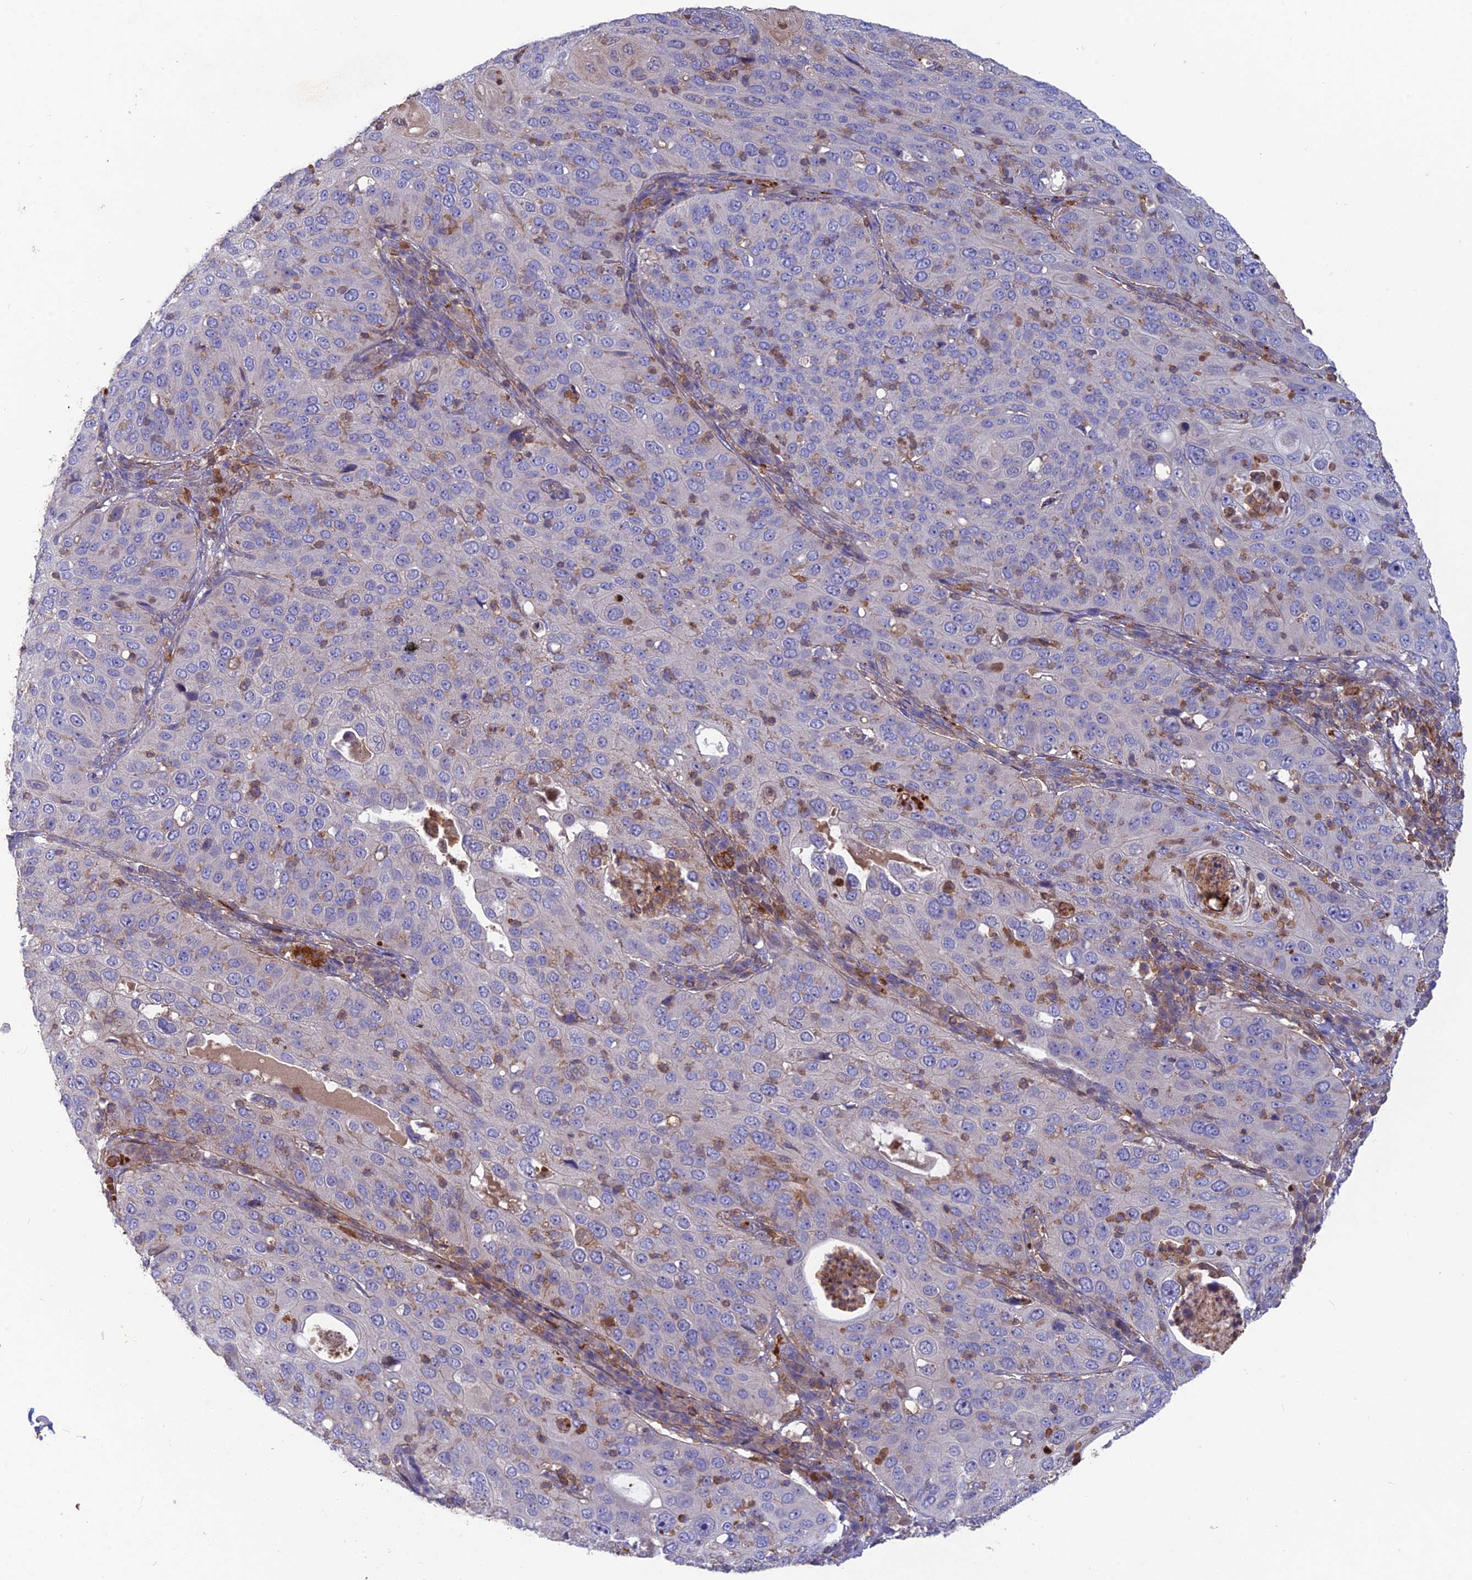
{"staining": {"intensity": "weak", "quantity": "<25%", "location": "cytoplasmic/membranous"}, "tissue": "cervical cancer", "cell_type": "Tumor cells", "image_type": "cancer", "snomed": [{"axis": "morphology", "description": "Squamous cell carcinoma, NOS"}, {"axis": "topography", "description": "Cervix"}], "caption": "Tumor cells show no significant staining in cervical cancer.", "gene": "CPNE7", "patient": {"sex": "female", "age": 36}}